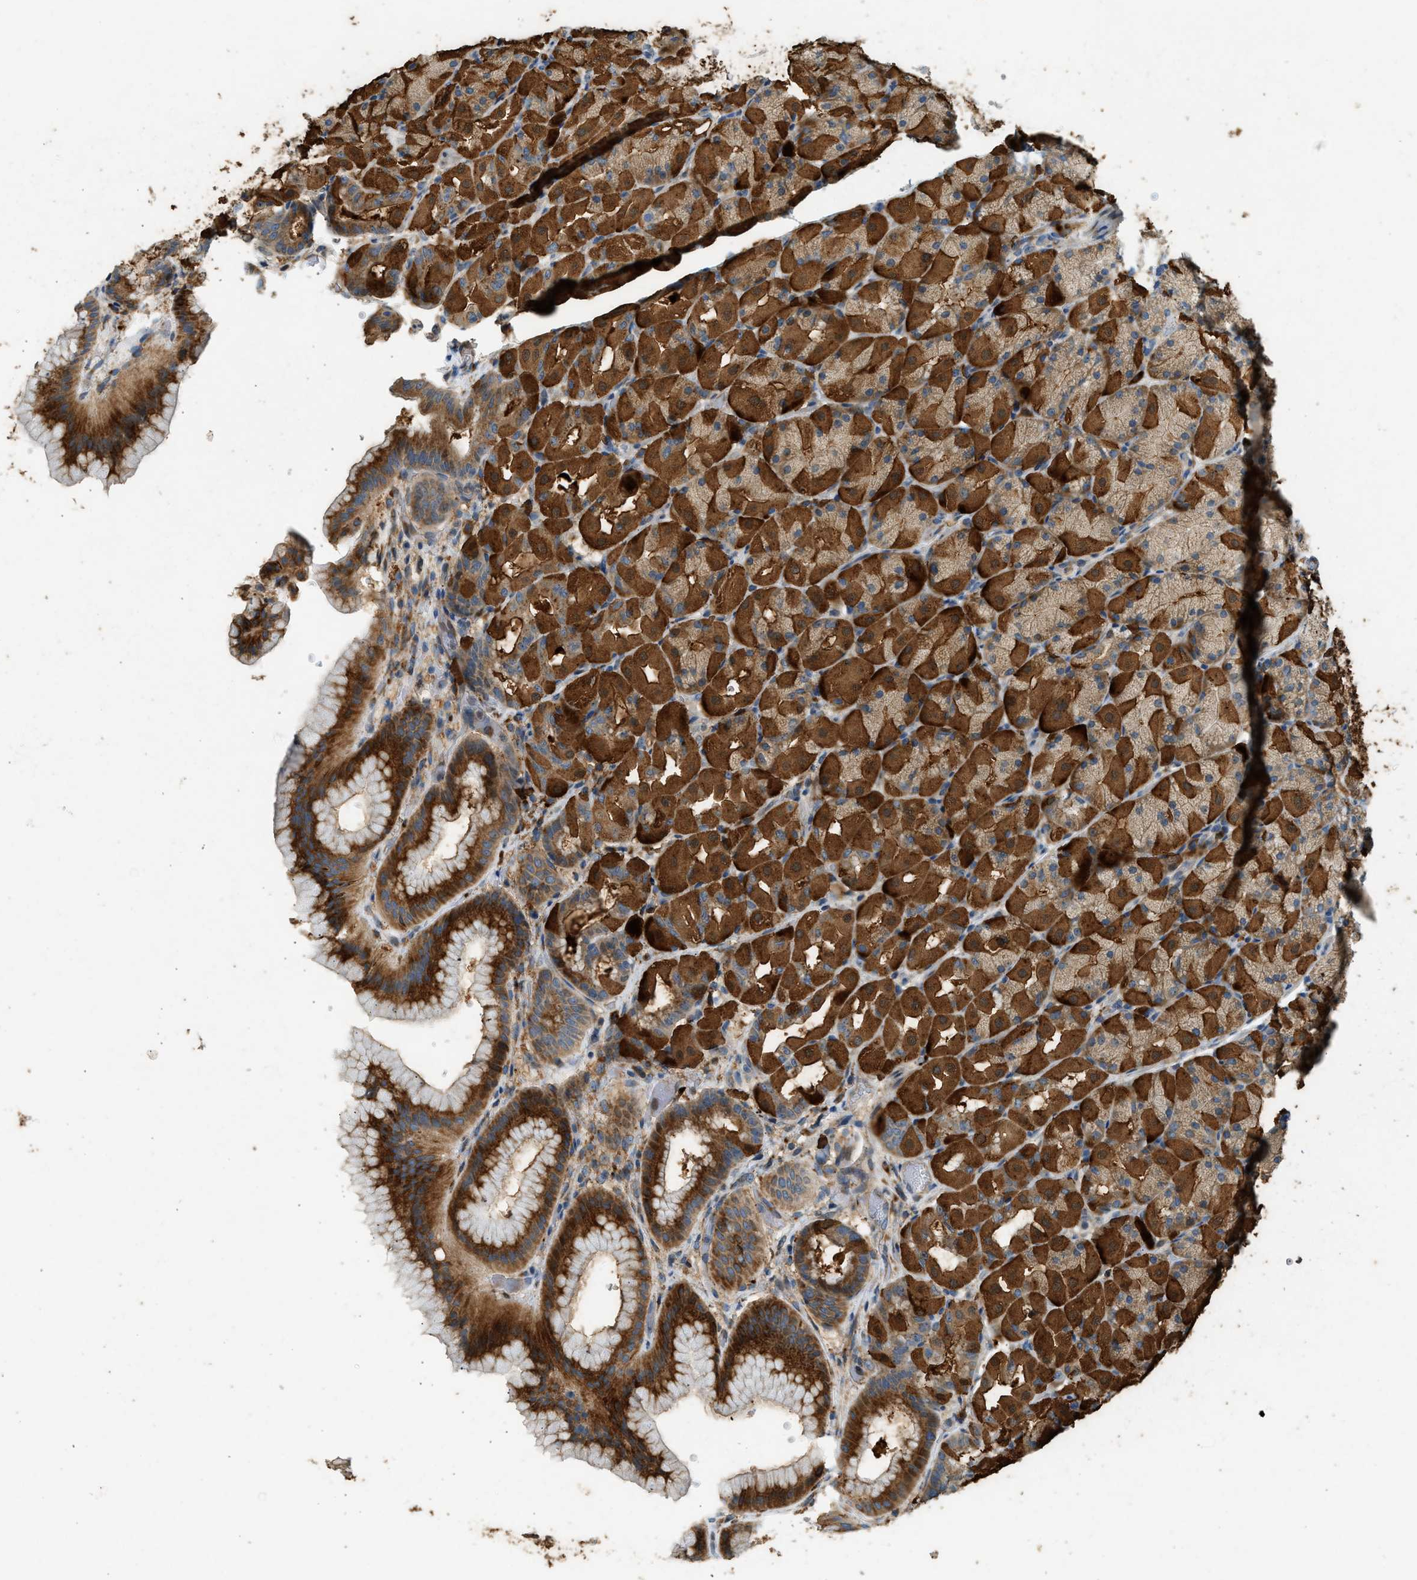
{"staining": {"intensity": "strong", "quantity": ">75%", "location": "cytoplasmic/membranous"}, "tissue": "stomach", "cell_type": "Glandular cells", "image_type": "normal", "snomed": [{"axis": "morphology", "description": "Normal tissue, NOS"}, {"axis": "morphology", "description": "Carcinoid, malignant, NOS"}, {"axis": "topography", "description": "Stomach, upper"}], "caption": "Stomach stained with DAB (3,3'-diaminobenzidine) immunohistochemistry (IHC) demonstrates high levels of strong cytoplasmic/membranous expression in about >75% of glandular cells.", "gene": "CTSB", "patient": {"sex": "male", "age": 39}}